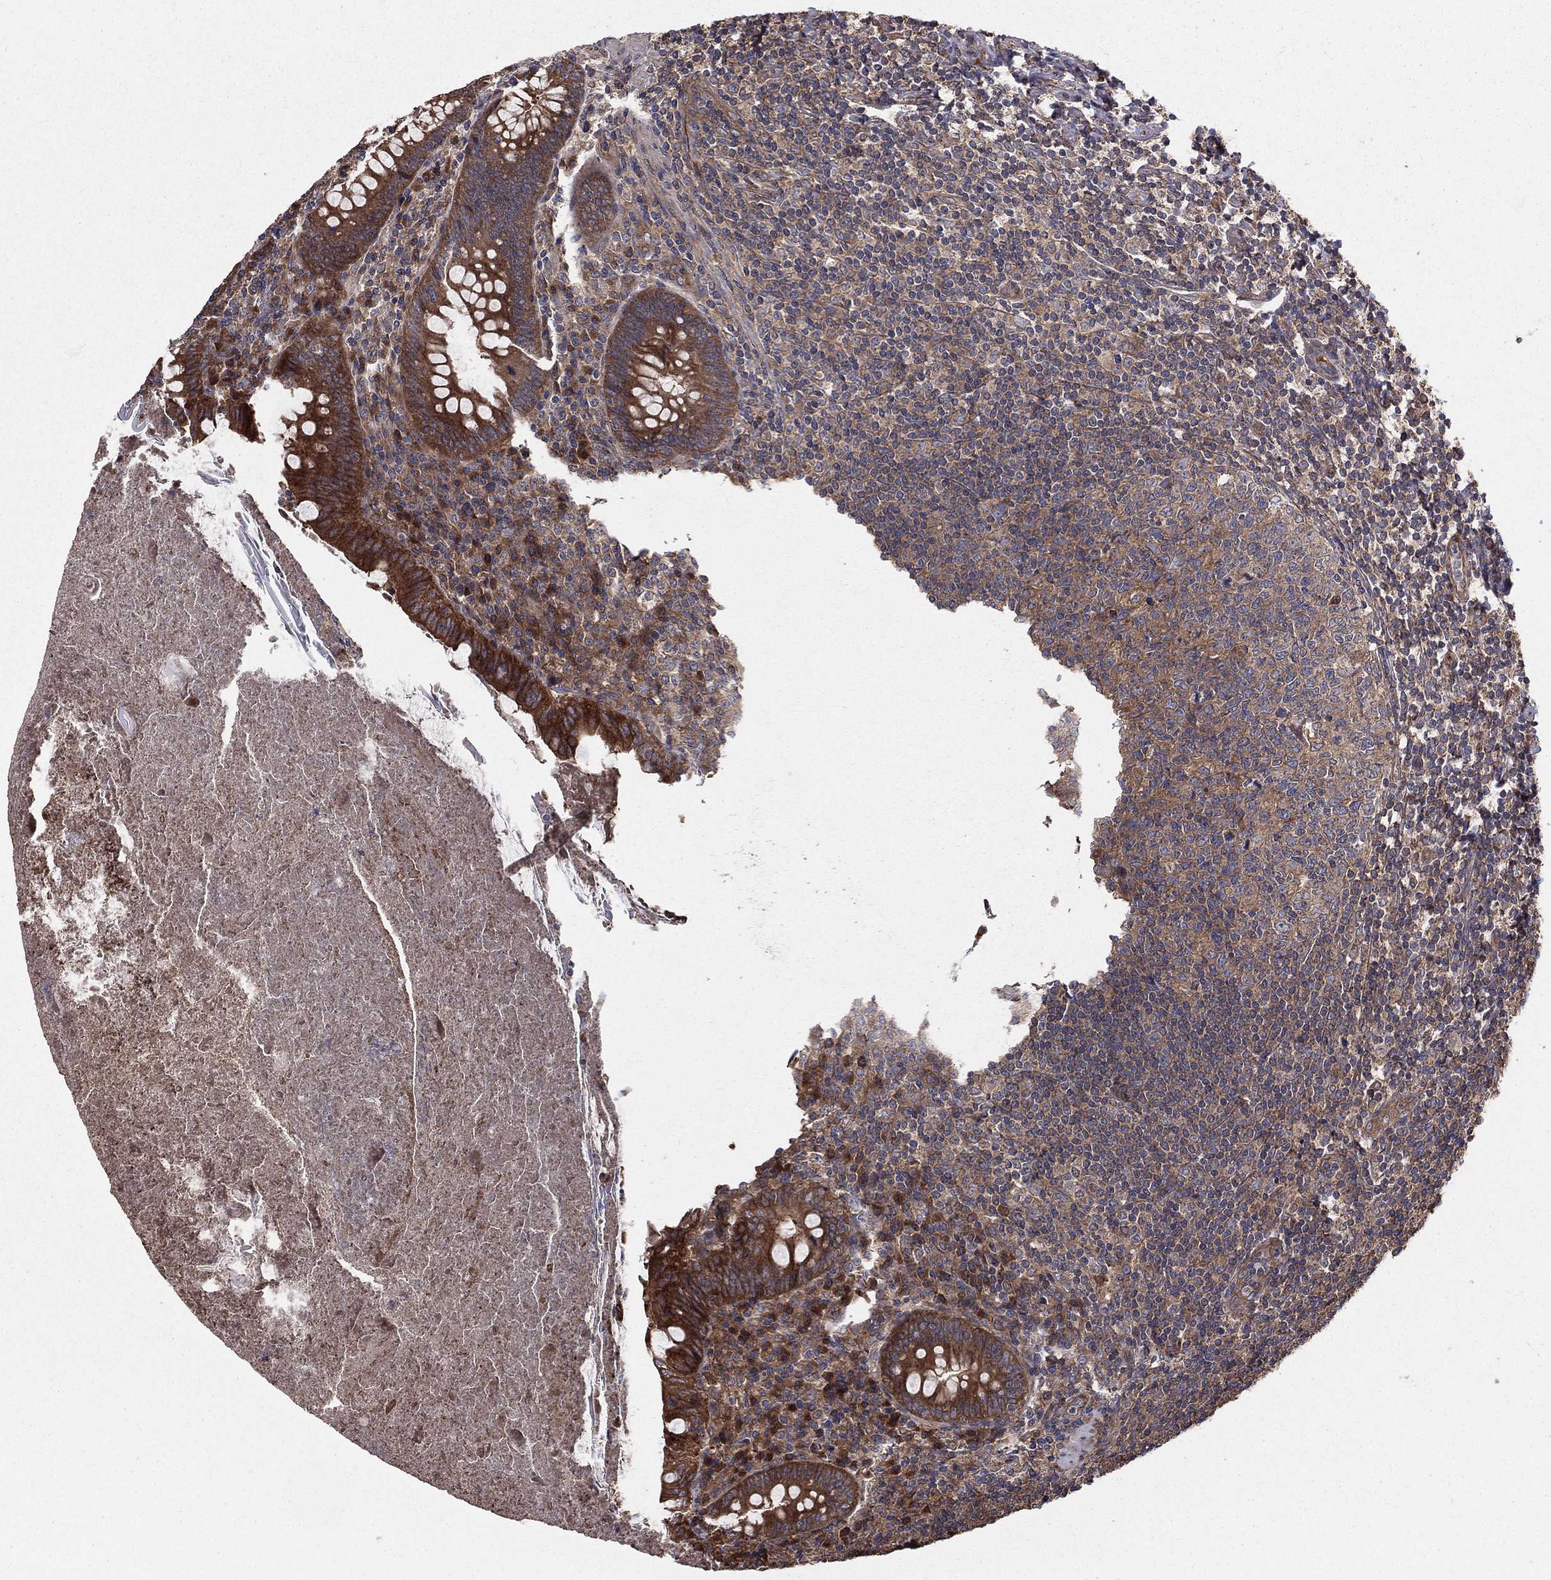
{"staining": {"intensity": "strong", "quantity": ">75%", "location": "cytoplasmic/membranous"}, "tissue": "appendix", "cell_type": "Glandular cells", "image_type": "normal", "snomed": [{"axis": "morphology", "description": "Normal tissue, NOS"}, {"axis": "topography", "description": "Appendix"}], "caption": "Brown immunohistochemical staining in normal human appendix displays strong cytoplasmic/membranous expression in about >75% of glandular cells. Nuclei are stained in blue.", "gene": "BABAM2", "patient": {"sex": "male", "age": 47}}